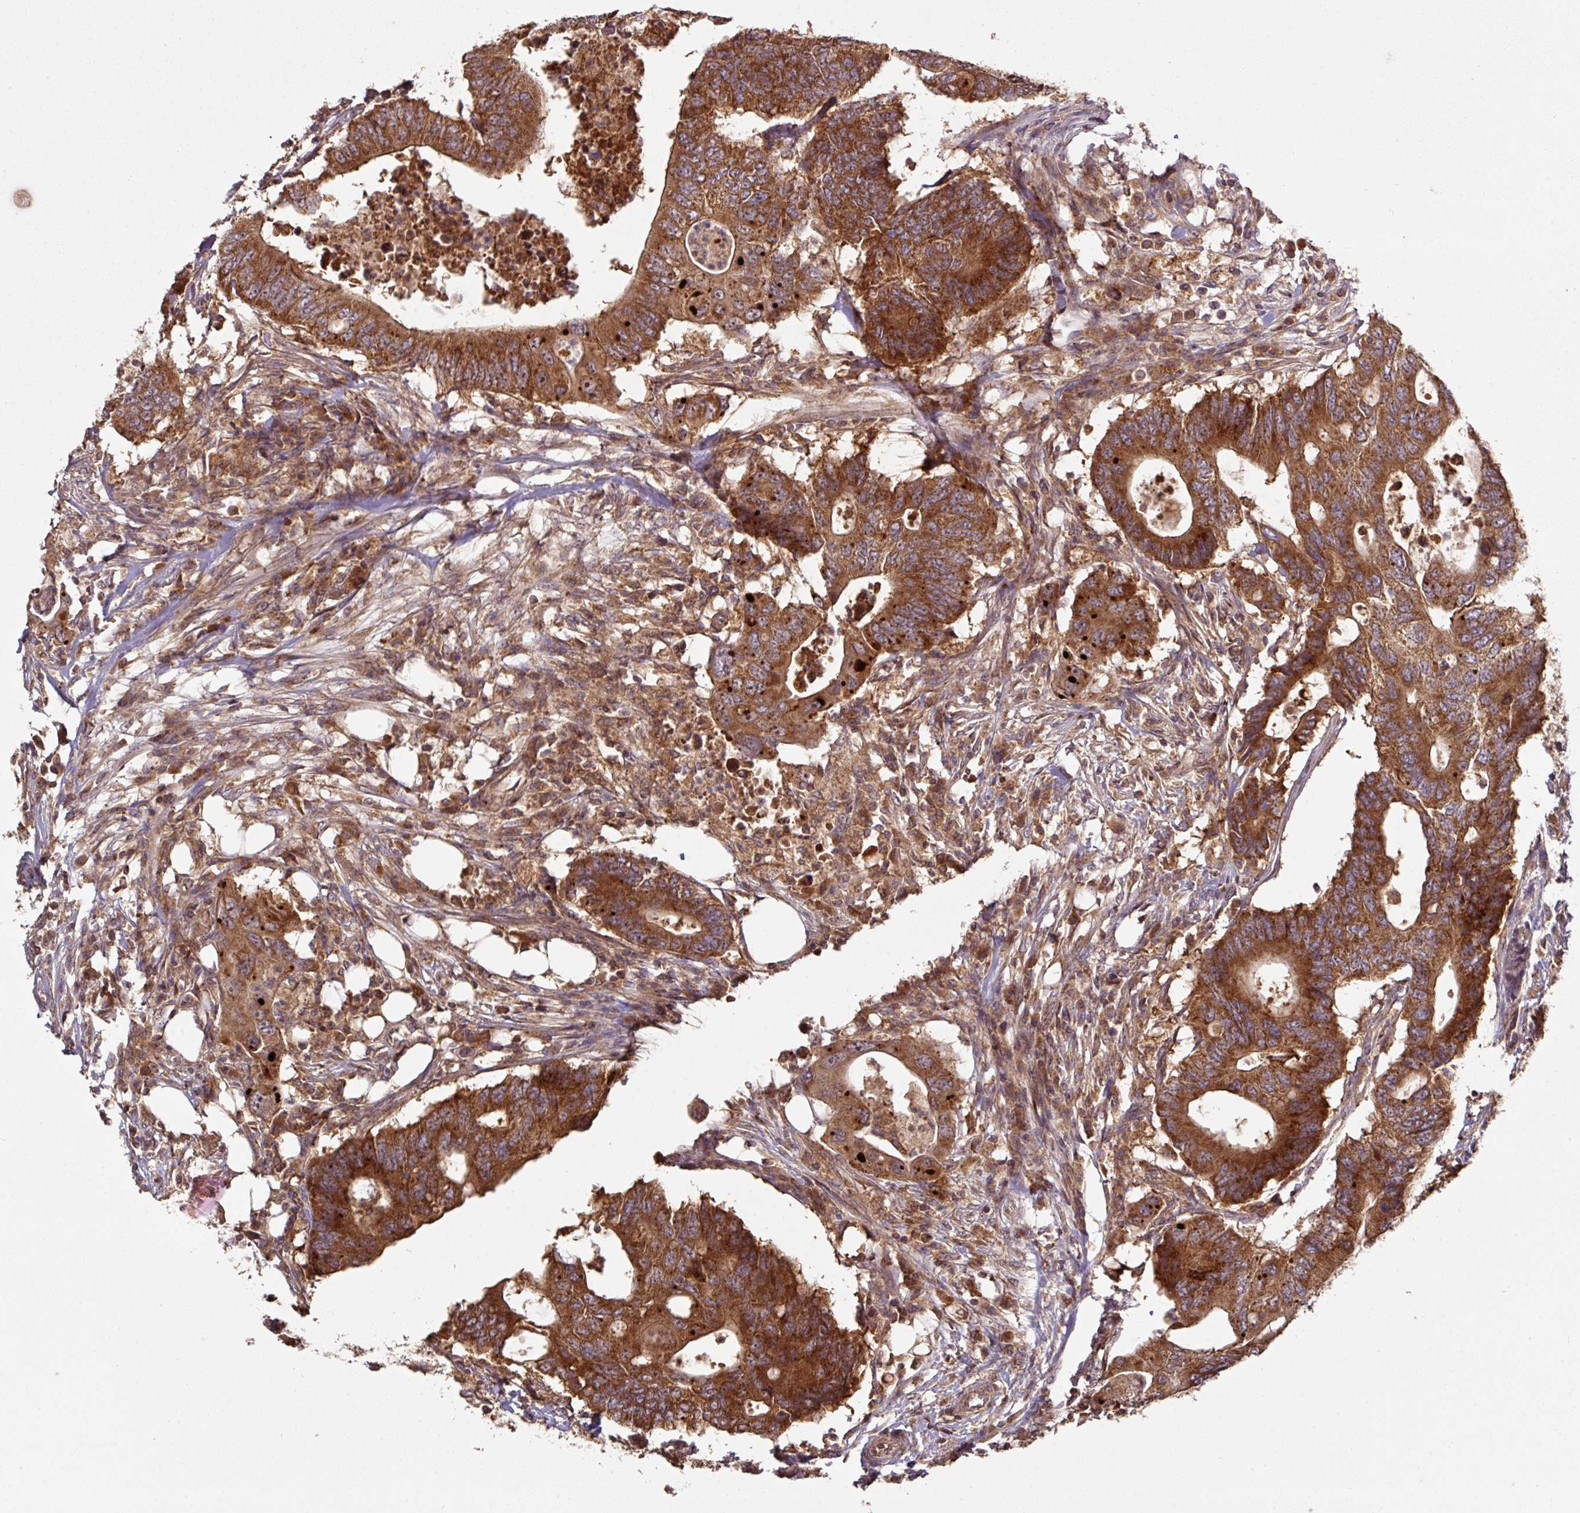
{"staining": {"intensity": "strong", "quantity": ">75%", "location": "cytoplasmic/membranous"}, "tissue": "colorectal cancer", "cell_type": "Tumor cells", "image_type": "cancer", "snomed": [{"axis": "morphology", "description": "Adenocarcinoma, NOS"}, {"axis": "topography", "description": "Colon"}], "caption": "An IHC micrograph of neoplastic tissue is shown. Protein staining in brown highlights strong cytoplasmic/membranous positivity in colorectal cancer within tumor cells.", "gene": "MRRF", "patient": {"sex": "male", "age": 71}}